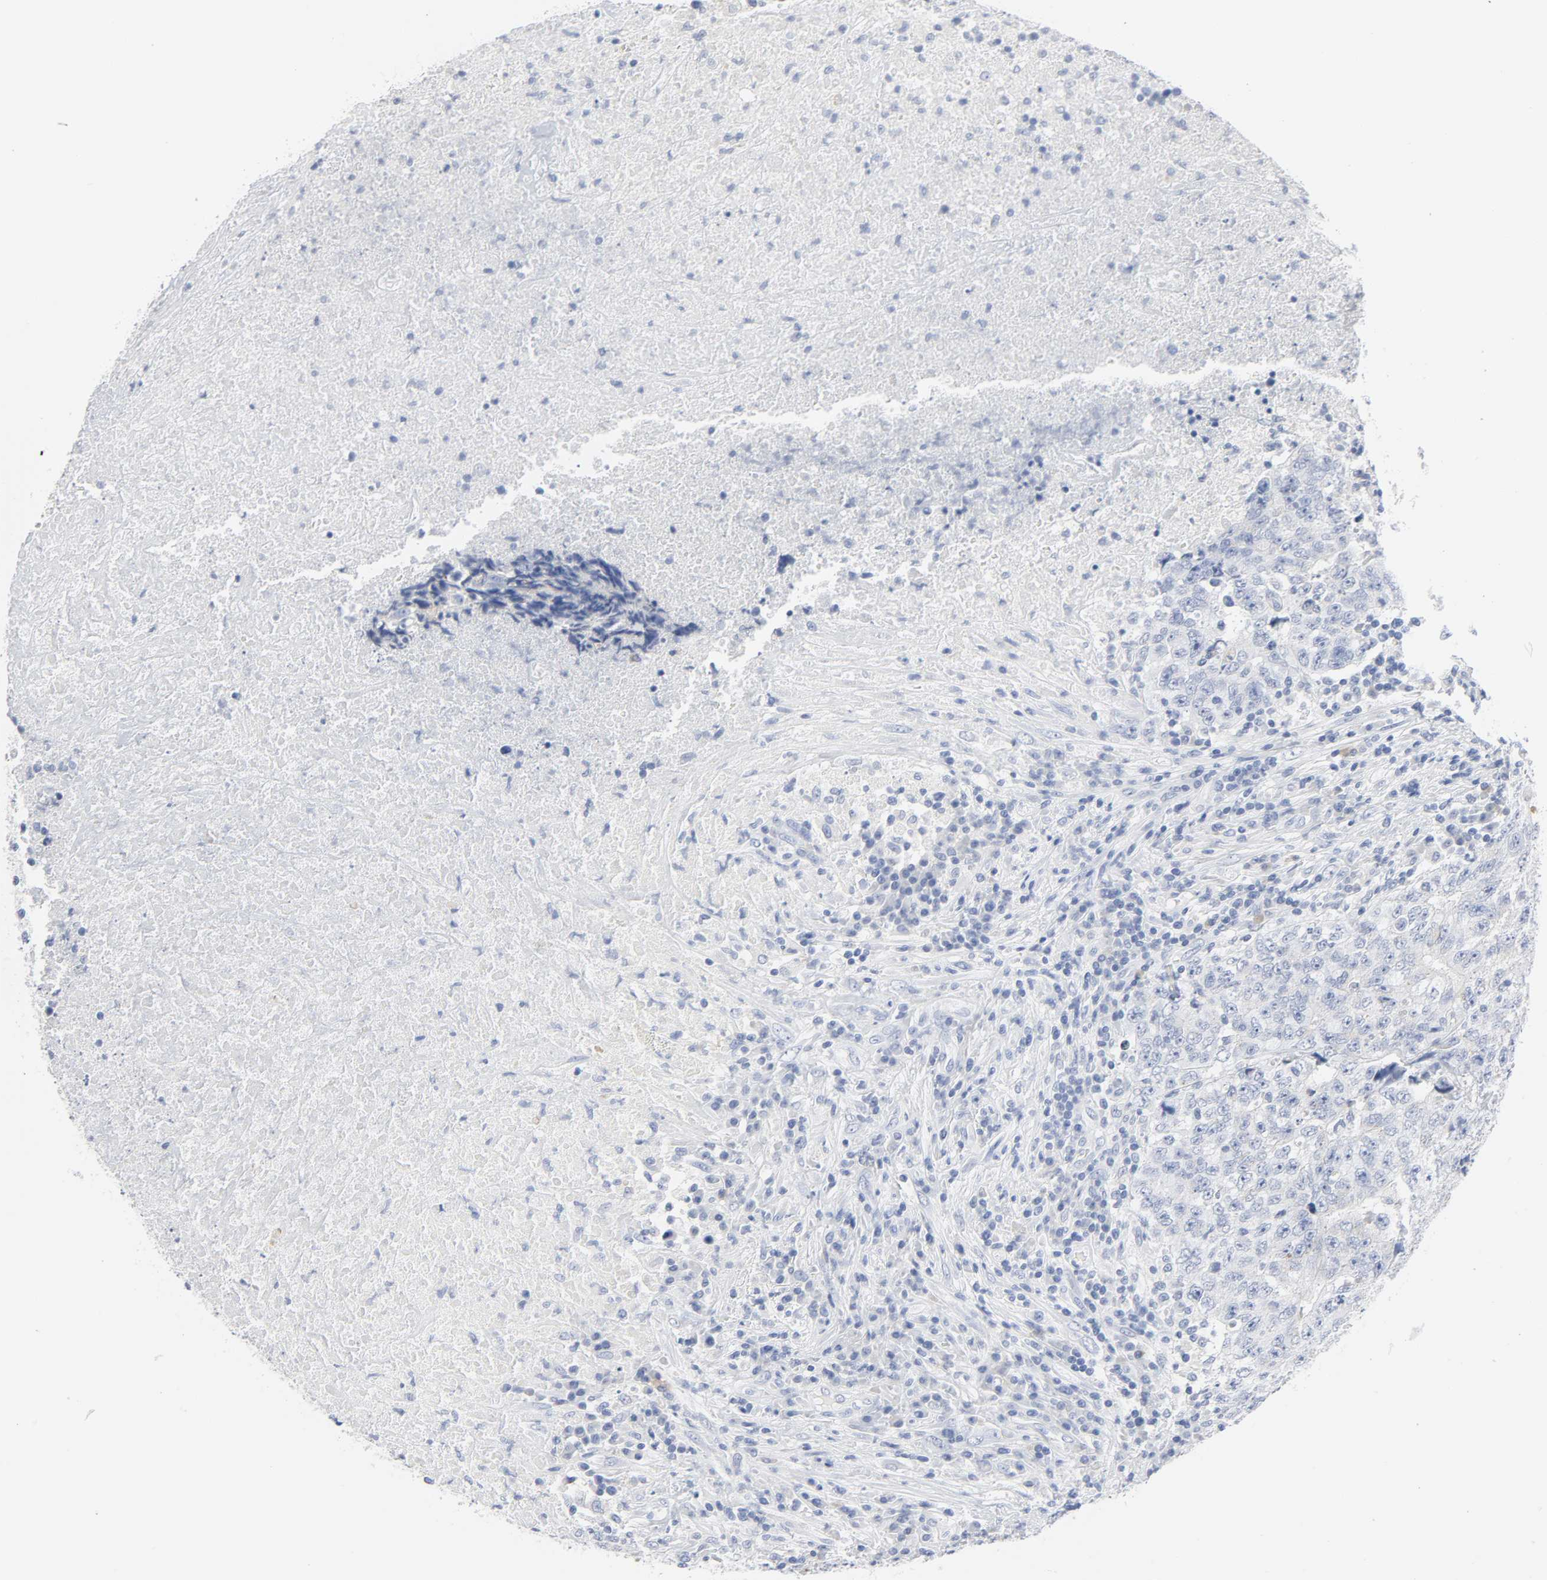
{"staining": {"intensity": "negative", "quantity": "none", "location": "none"}, "tissue": "testis cancer", "cell_type": "Tumor cells", "image_type": "cancer", "snomed": [{"axis": "morphology", "description": "Necrosis, NOS"}, {"axis": "morphology", "description": "Carcinoma, Embryonal, NOS"}, {"axis": "topography", "description": "Testis"}], "caption": "This is an IHC photomicrograph of testis embryonal carcinoma. There is no expression in tumor cells.", "gene": "ACP3", "patient": {"sex": "male", "age": 19}}